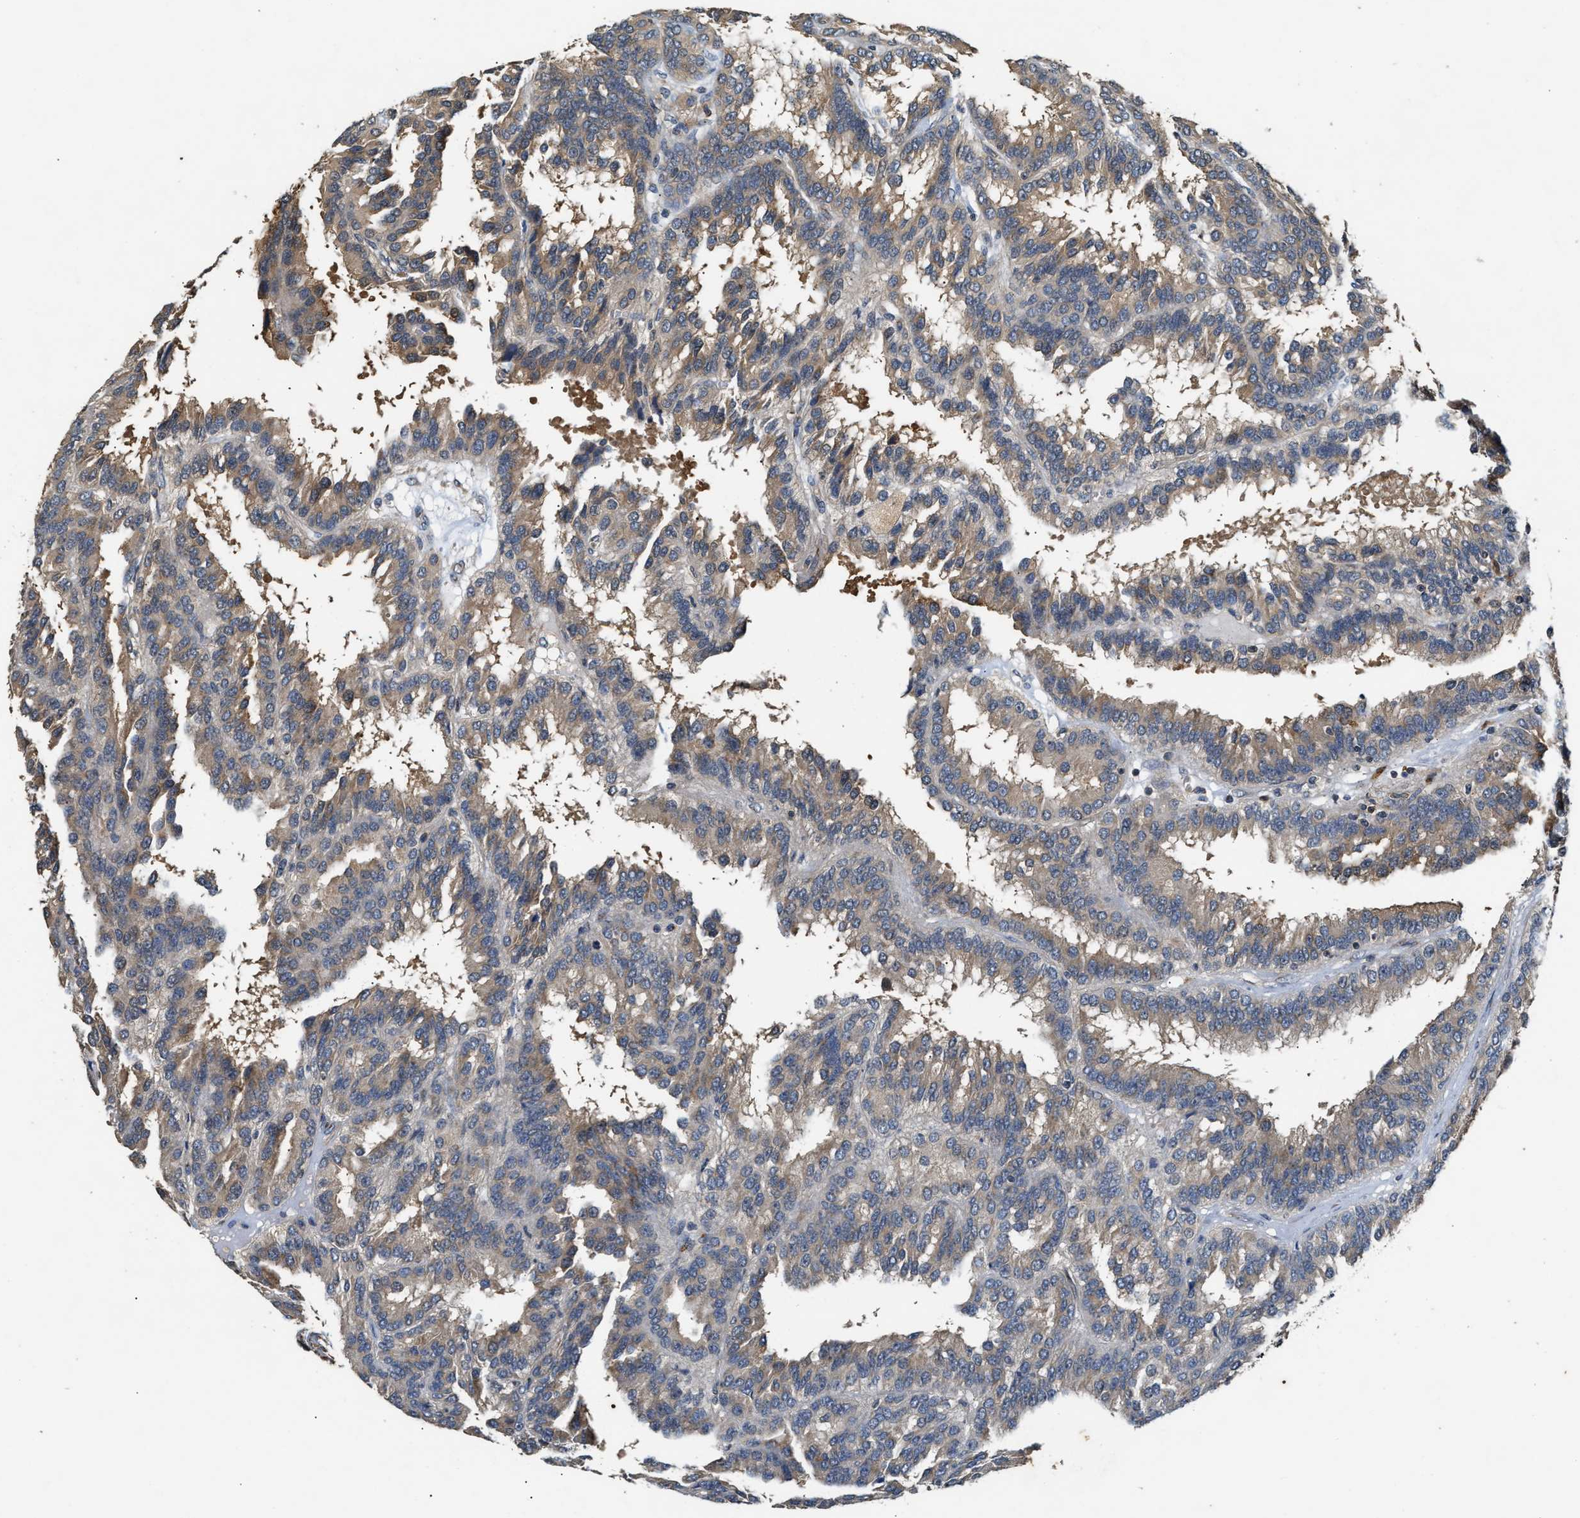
{"staining": {"intensity": "moderate", "quantity": ">75%", "location": "cytoplasmic/membranous"}, "tissue": "renal cancer", "cell_type": "Tumor cells", "image_type": "cancer", "snomed": [{"axis": "morphology", "description": "Adenocarcinoma, NOS"}, {"axis": "topography", "description": "Kidney"}], "caption": "This is an image of immunohistochemistry (IHC) staining of renal adenocarcinoma, which shows moderate expression in the cytoplasmic/membranous of tumor cells.", "gene": "CHUK", "patient": {"sex": "male", "age": 46}}